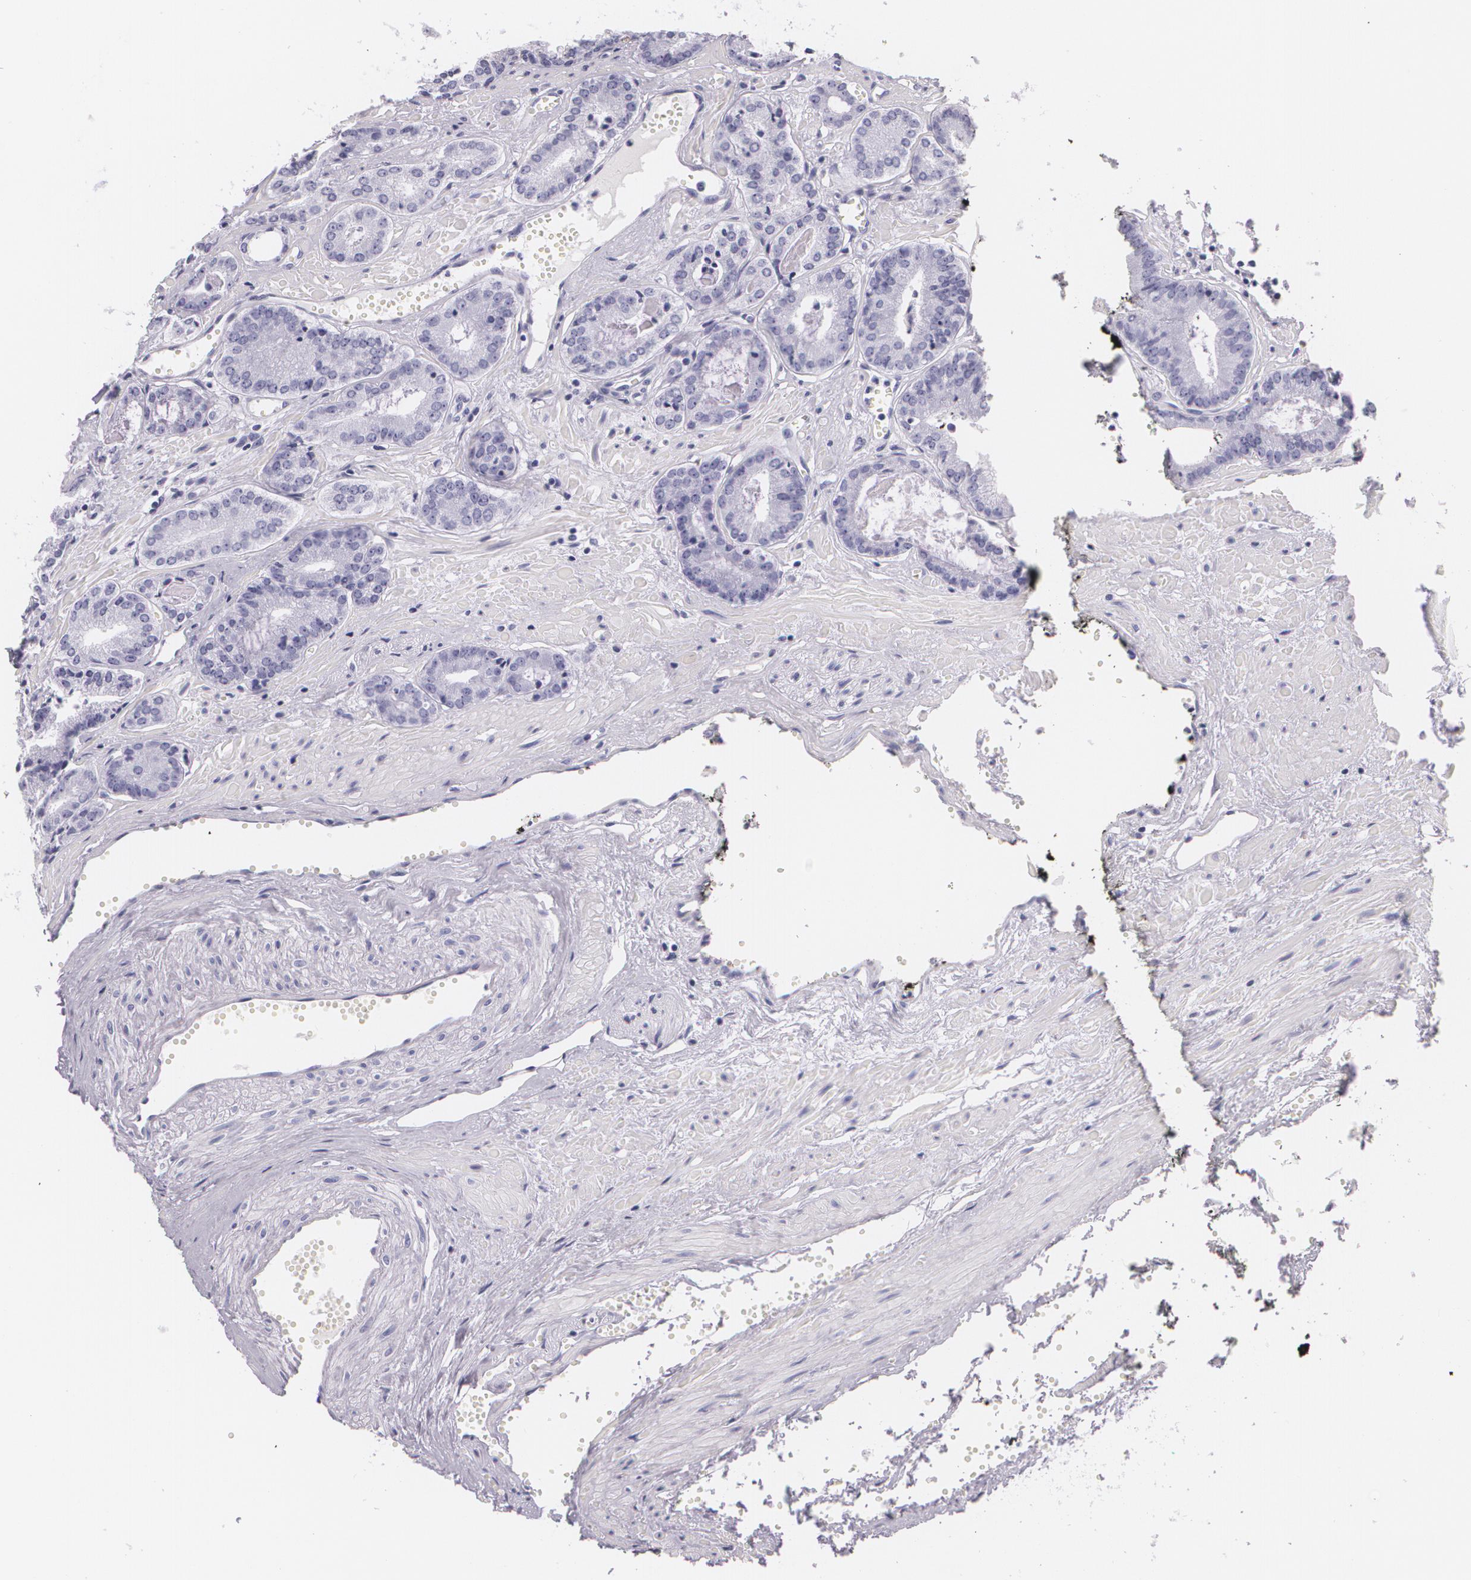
{"staining": {"intensity": "negative", "quantity": "none", "location": "none"}, "tissue": "prostate cancer", "cell_type": "Tumor cells", "image_type": "cancer", "snomed": [{"axis": "morphology", "description": "Adenocarcinoma, High grade"}, {"axis": "topography", "description": "Prostate"}], "caption": "Immunohistochemistry of prostate high-grade adenocarcinoma exhibits no expression in tumor cells.", "gene": "DLG4", "patient": {"sex": "male", "age": 56}}